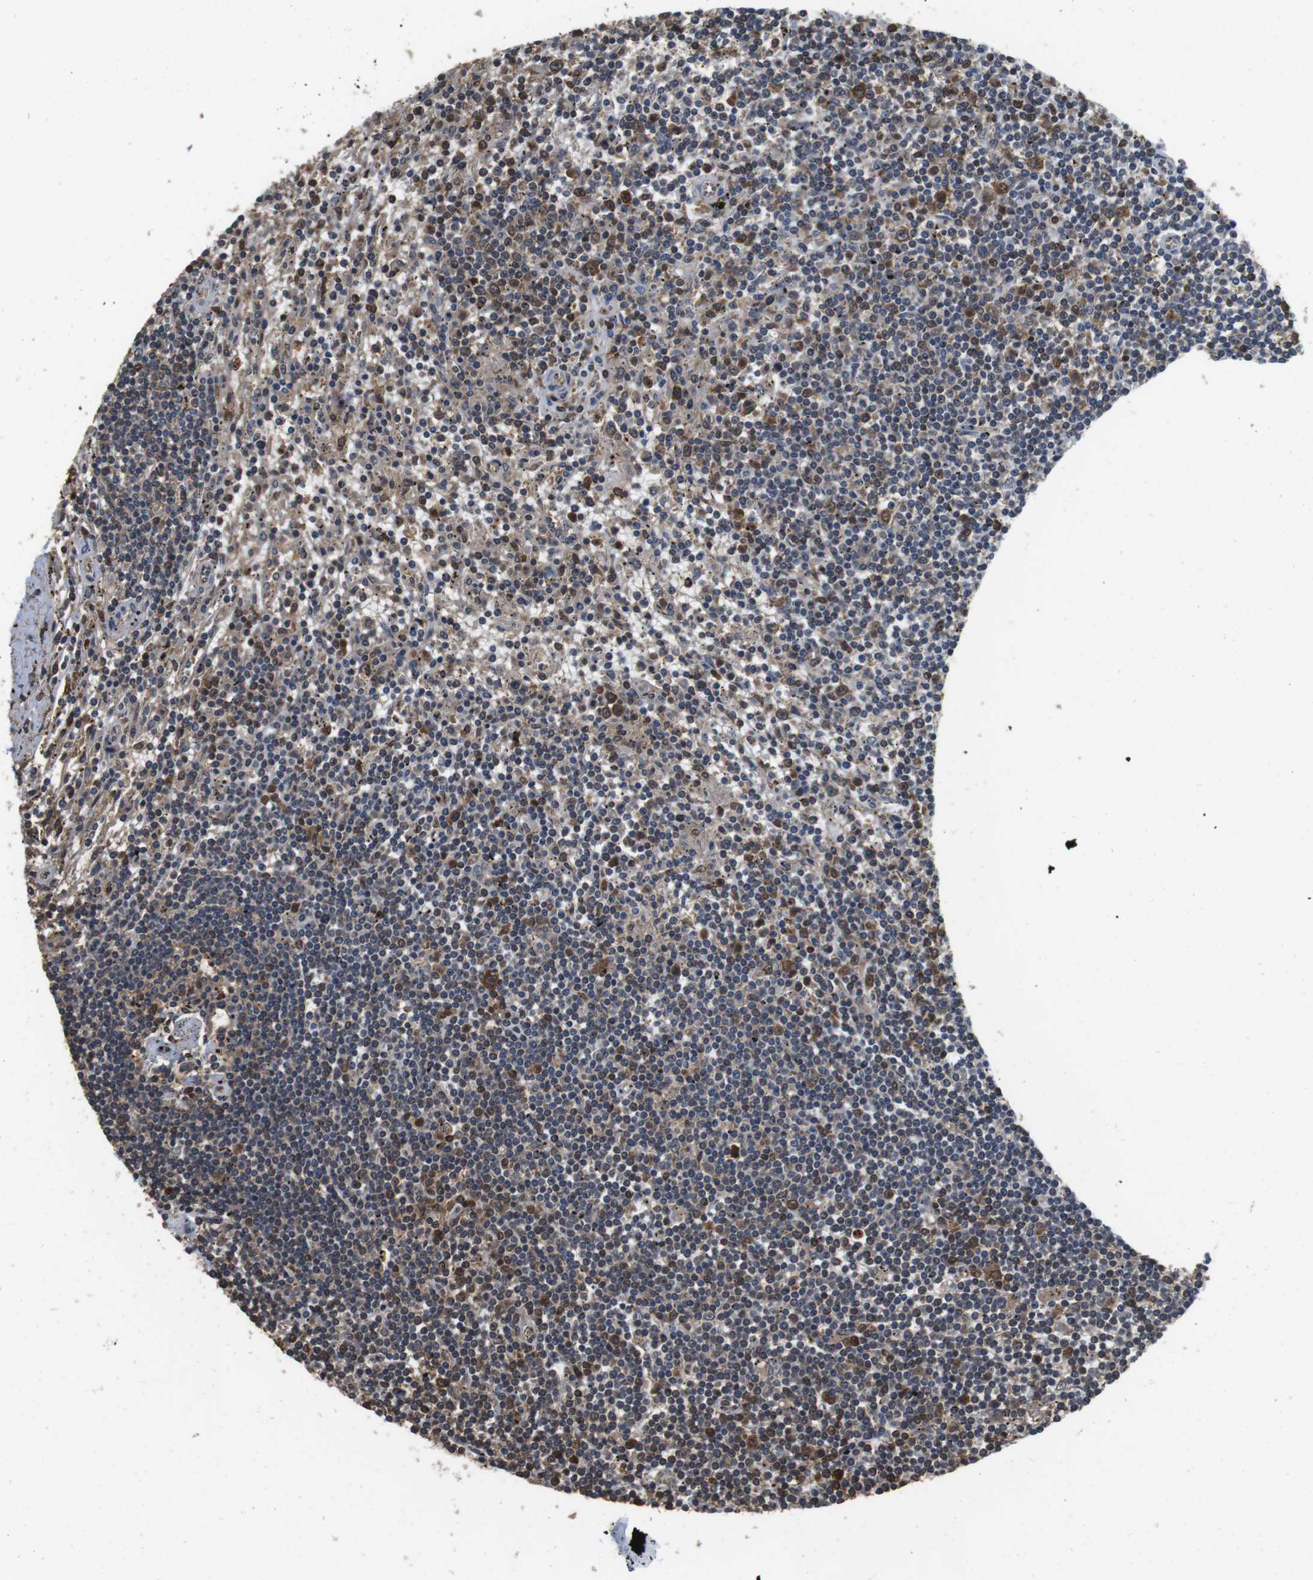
{"staining": {"intensity": "moderate", "quantity": "<25%", "location": "cytoplasmic/membranous,nuclear"}, "tissue": "lymphoma", "cell_type": "Tumor cells", "image_type": "cancer", "snomed": [{"axis": "morphology", "description": "Malignant lymphoma, non-Hodgkin's type, Low grade"}, {"axis": "topography", "description": "Spleen"}], "caption": "A brown stain shows moderate cytoplasmic/membranous and nuclear staining of a protein in human lymphoma tumor cells.", "gene": "LDHA", "patient": {"sex": "male", "age": 76}}